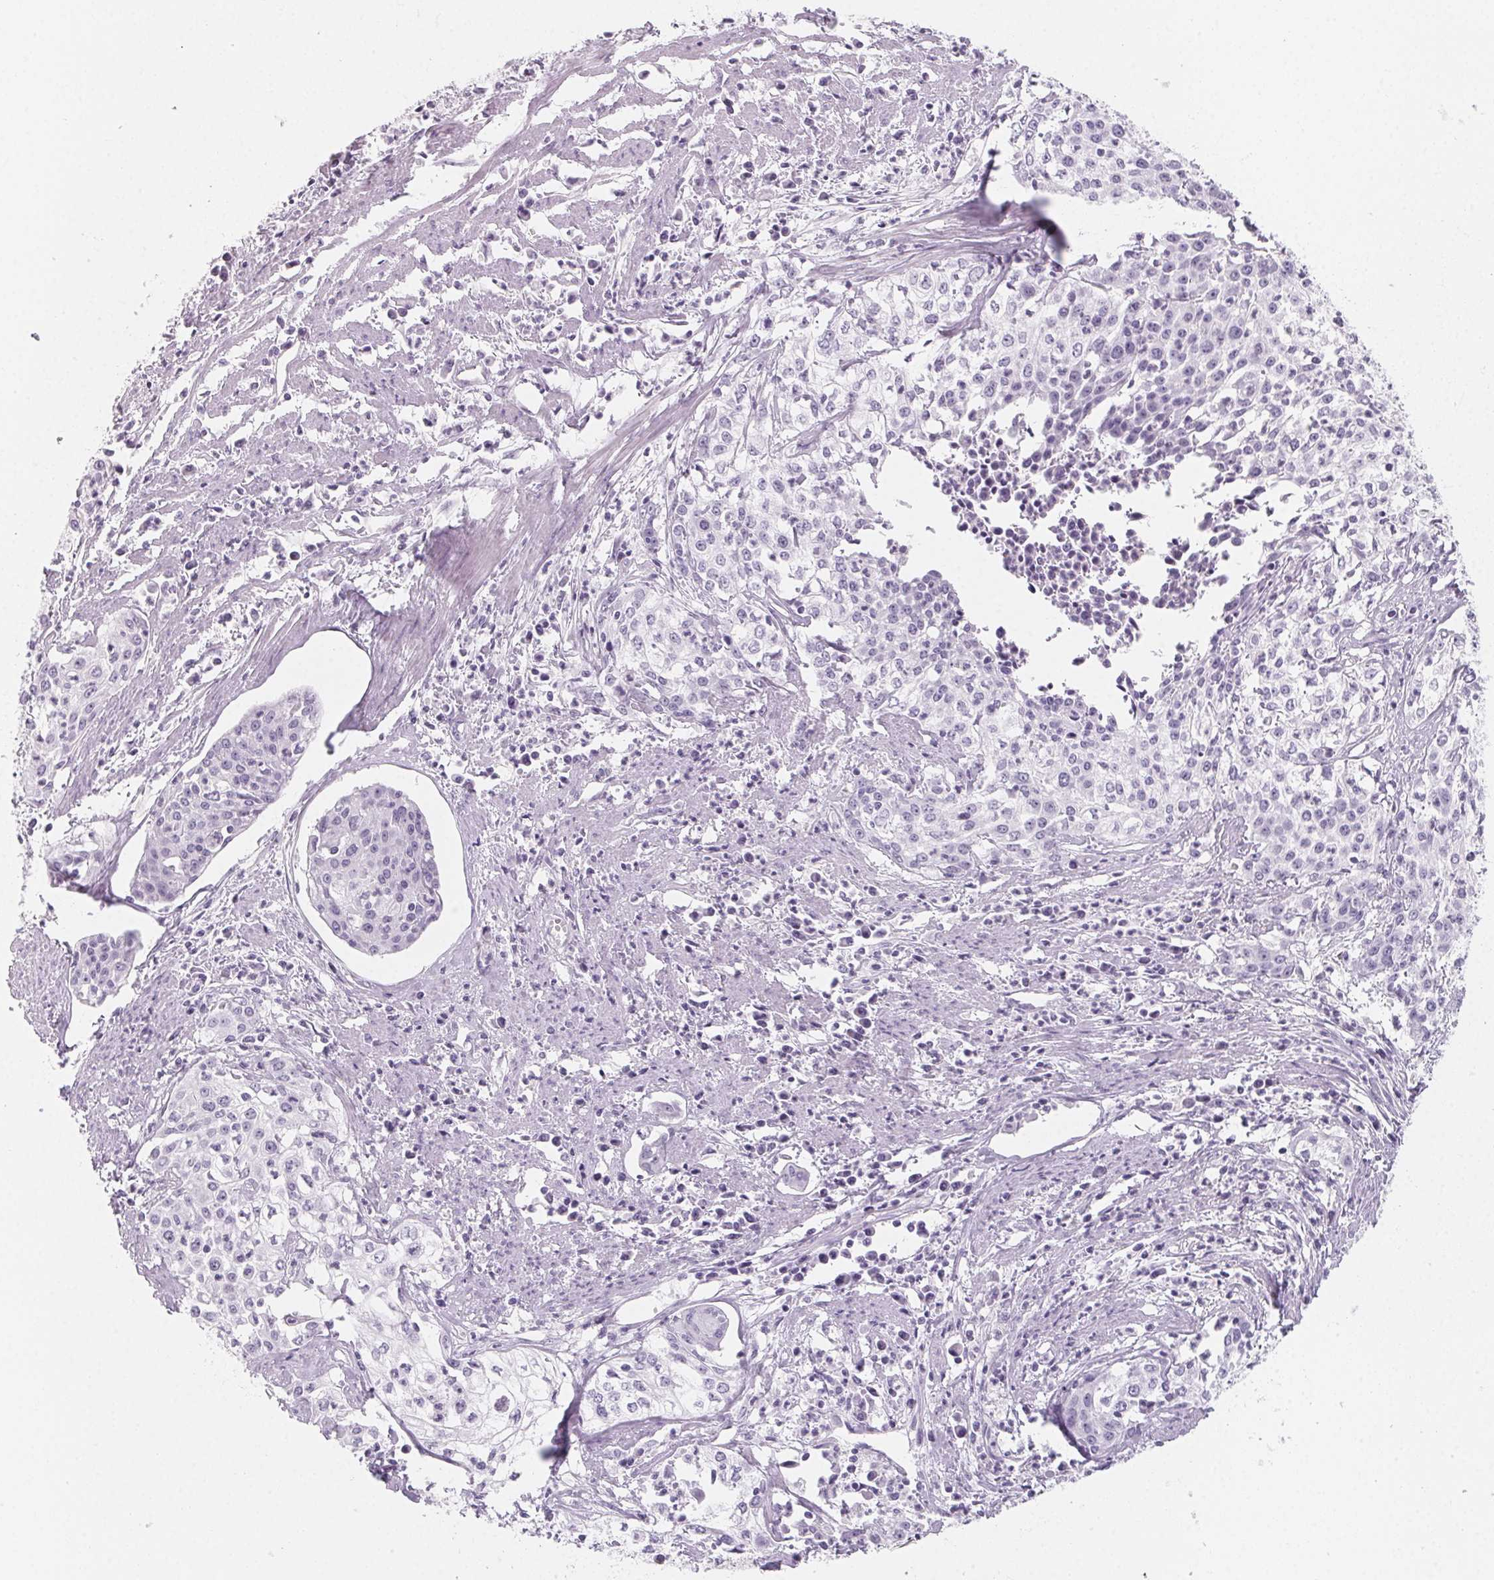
{"staining": {"intensity": "negative", "quantity": "none", "location": "none"}, "tissue": "cervical cancer", "cell_type": "Tumor cells", "image_type": "cancer", "snomed": [{"axis": "morphology", "description": "Squamous cell carcinoma, NOS"}, {"axis": "topography", "description": "Cervix"}], "caption": "Tumor cells are negative for brown protein staining in cervical squamous cell carcinoma.", "gene": "SH3GL2", "patient": {"sex": "female", "age": 39}}